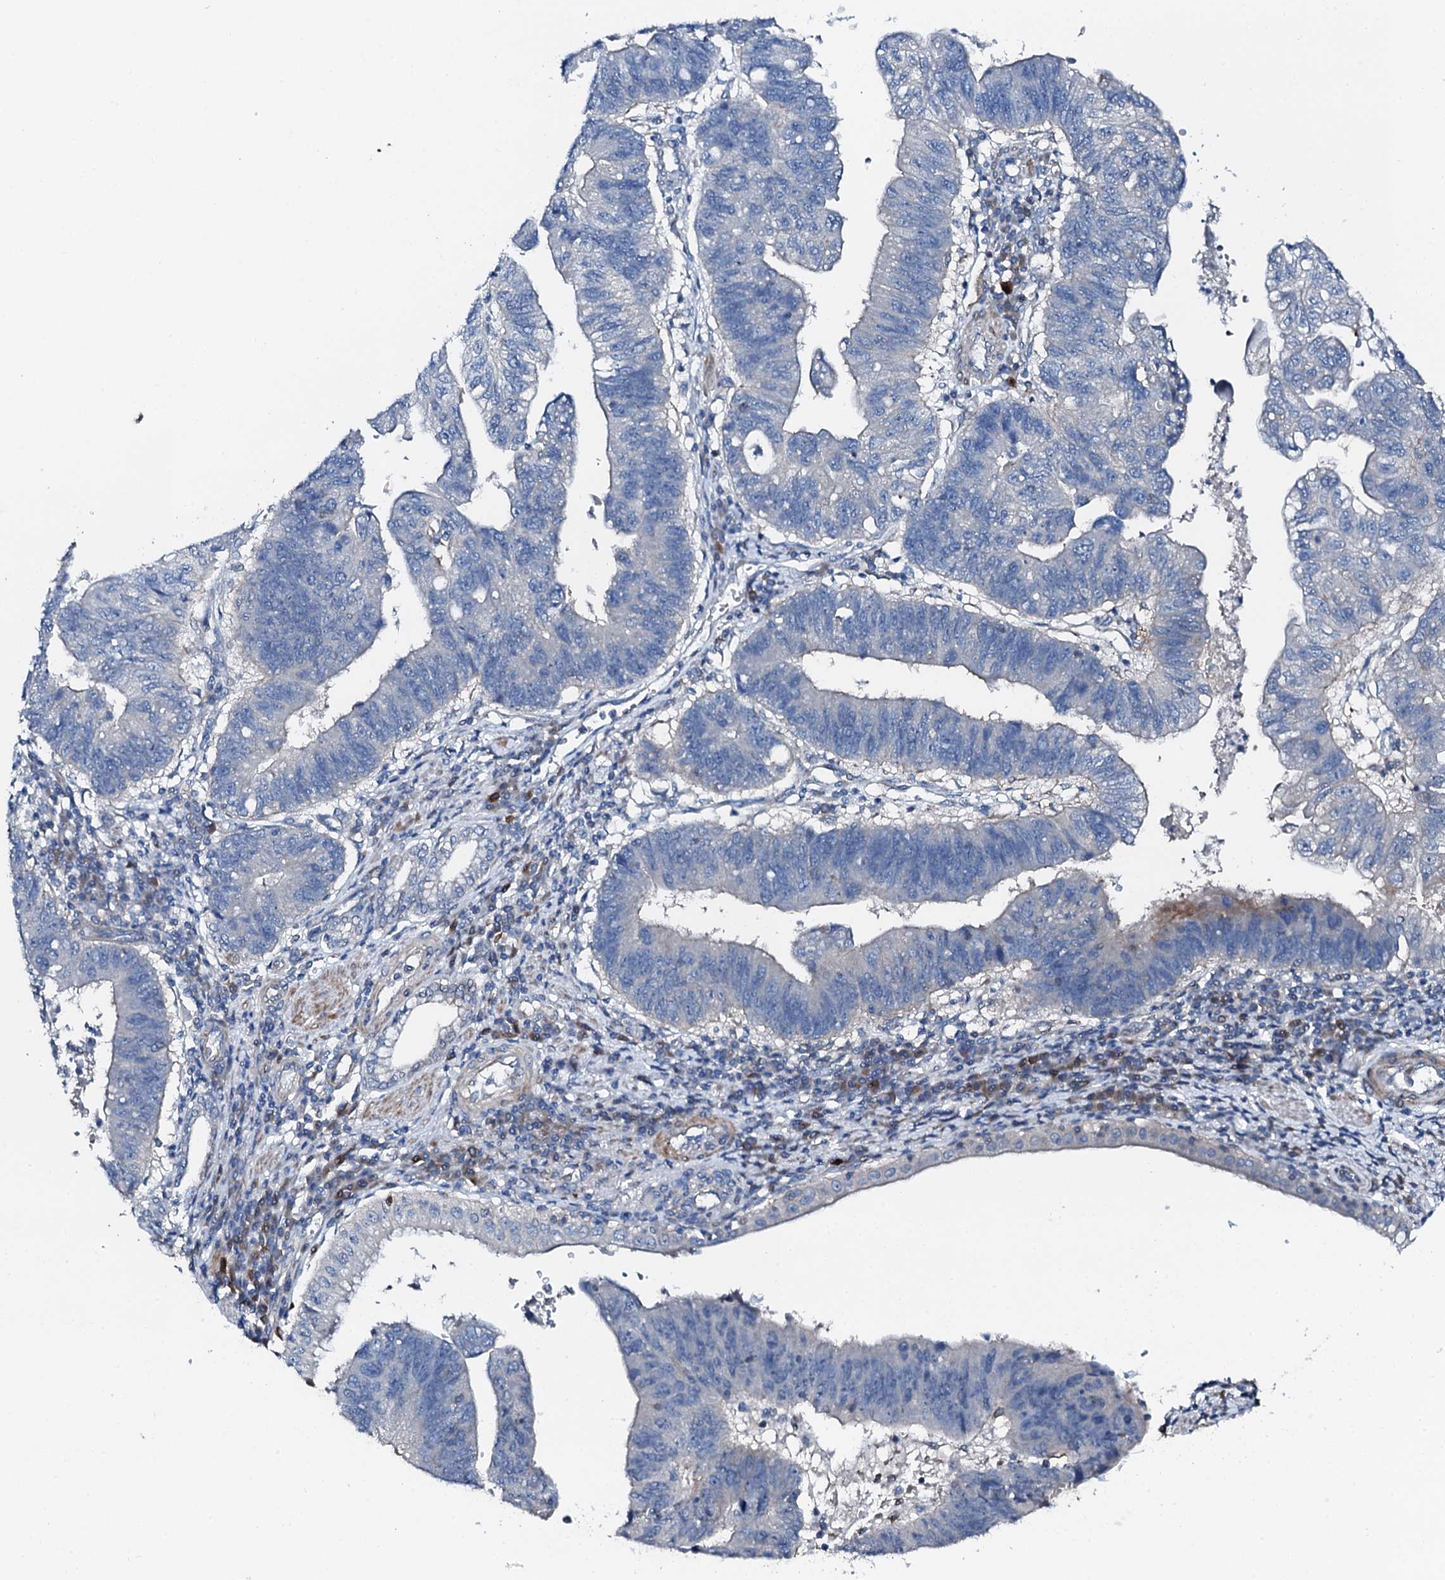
{"staining": {"intensity": "negative", "quantity": "none", "location": "none"}, "tissue": "stomach cancer", "cell_type": "Tumor cells", "image_type": "cancer", "snomed": [{"axis": "morphology", "description": "Adenocarcinoma, NOS"}, {"axis": "topography", "description": "Stomach"}], "caption": "Immunohistochemistry photomicrograph of neoplastic tissue: human stomach cancer stained with DAB (3,3'-diaminobenzidine) demonstrates no significant protein positivity in tumor cells.", "gene": "GFOD2", "patient": {"sex": "male", "age": 59}}